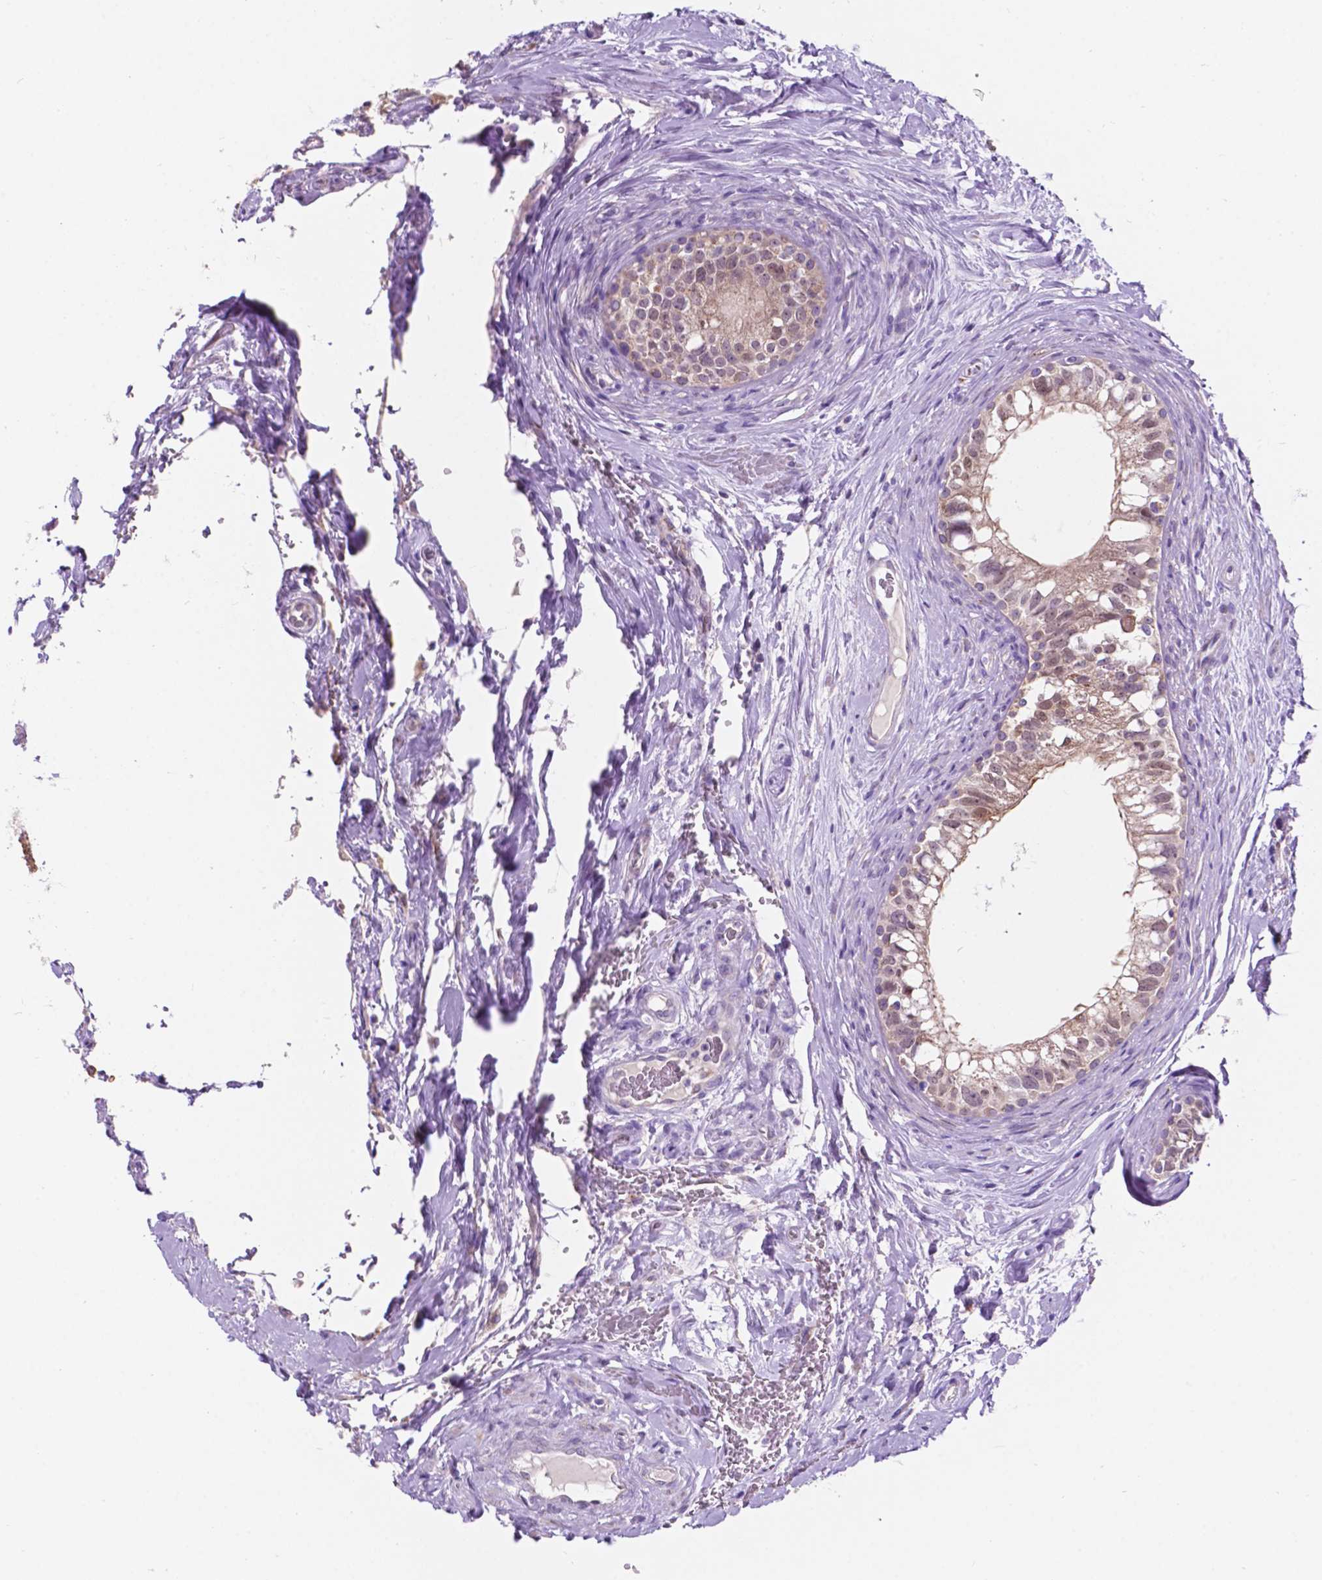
{"staining": {"intensity": "weak", "quantity": "<25%", "location": "cytoplasmic/membranous,nuclear"}, "tissue": "epididymis", "cell_type": "Glandular cells", "image_type": "normal", "snomed": [{"axis": "morphology", "description": "Normal tissue, NOS"}, {"axis": "topography", "description": "Epididymis"}], "caption": "This is a photomicrograph of immunohistochemistry (IHC) staining of normal epididymis, which shows no staining in glandular cells. The staining was performed using DAB (3,3'-diaminobenzidine) to visualize the protein expression in brown, while the nuclei were stained in blue with hematoxylin (Magnification: 20x).", "gene": "TRPV5", "patient": {"sex": "male", "age": 59}}